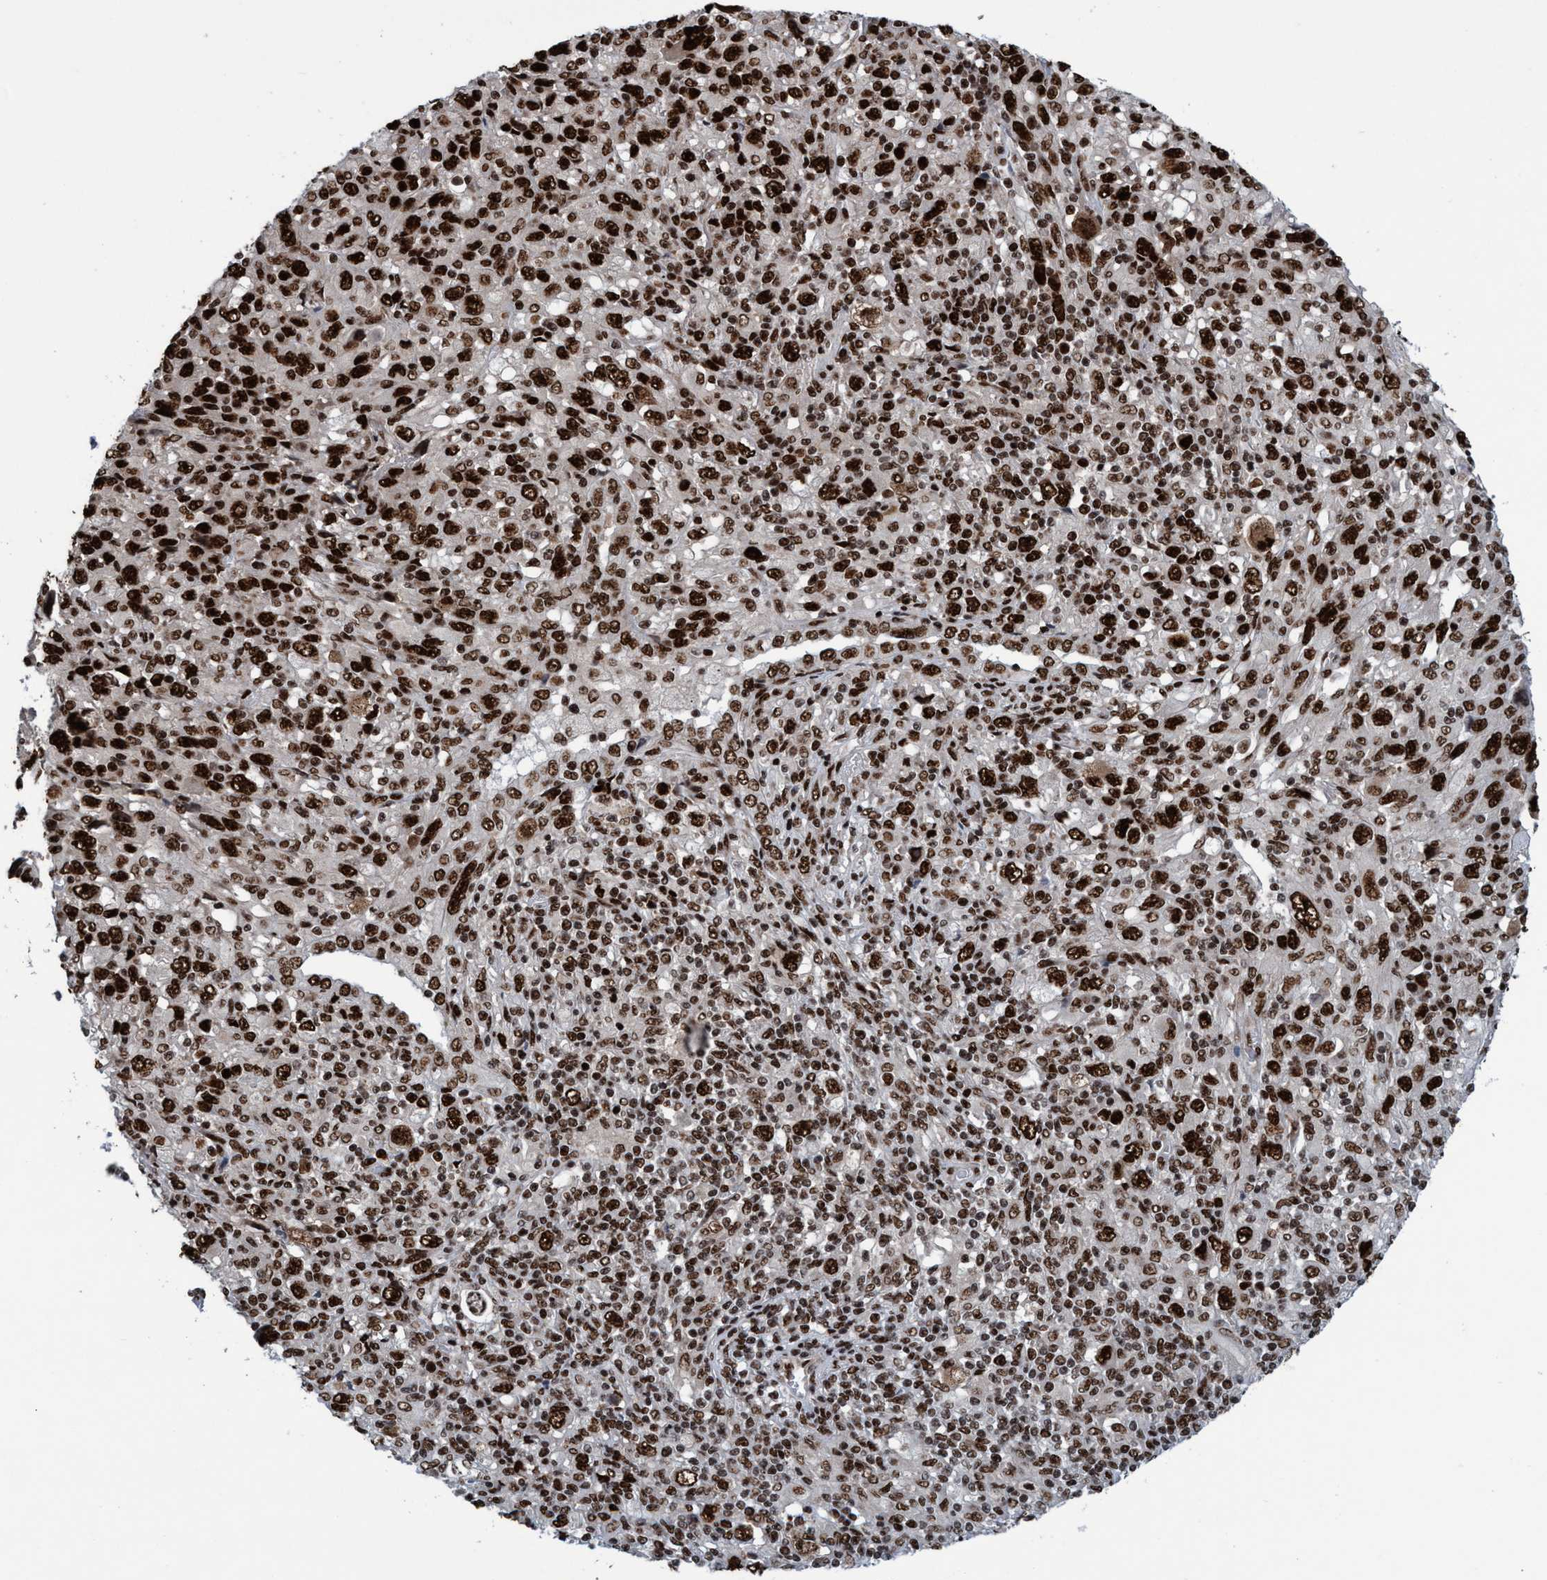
{"staining": {"intensity": "strong", "quantity": ">75%", "location": "nuclear"}, "tissue": "melanoma", "cell_type": "Tumor cells", "image_type": "cancer", "snomed": [{"axis": "morphology", "description": "Malignant melanoma, Metastatic site"}, {"axis": "topography", "description": "Skin"}], "caption": "Immunohistochemical staining of human melanoma displays high levels of strong nuclear expression in about >75% of tumor cells.", "gene": "TOPBP1", "patient": {"sex": "female", "age": 56}}